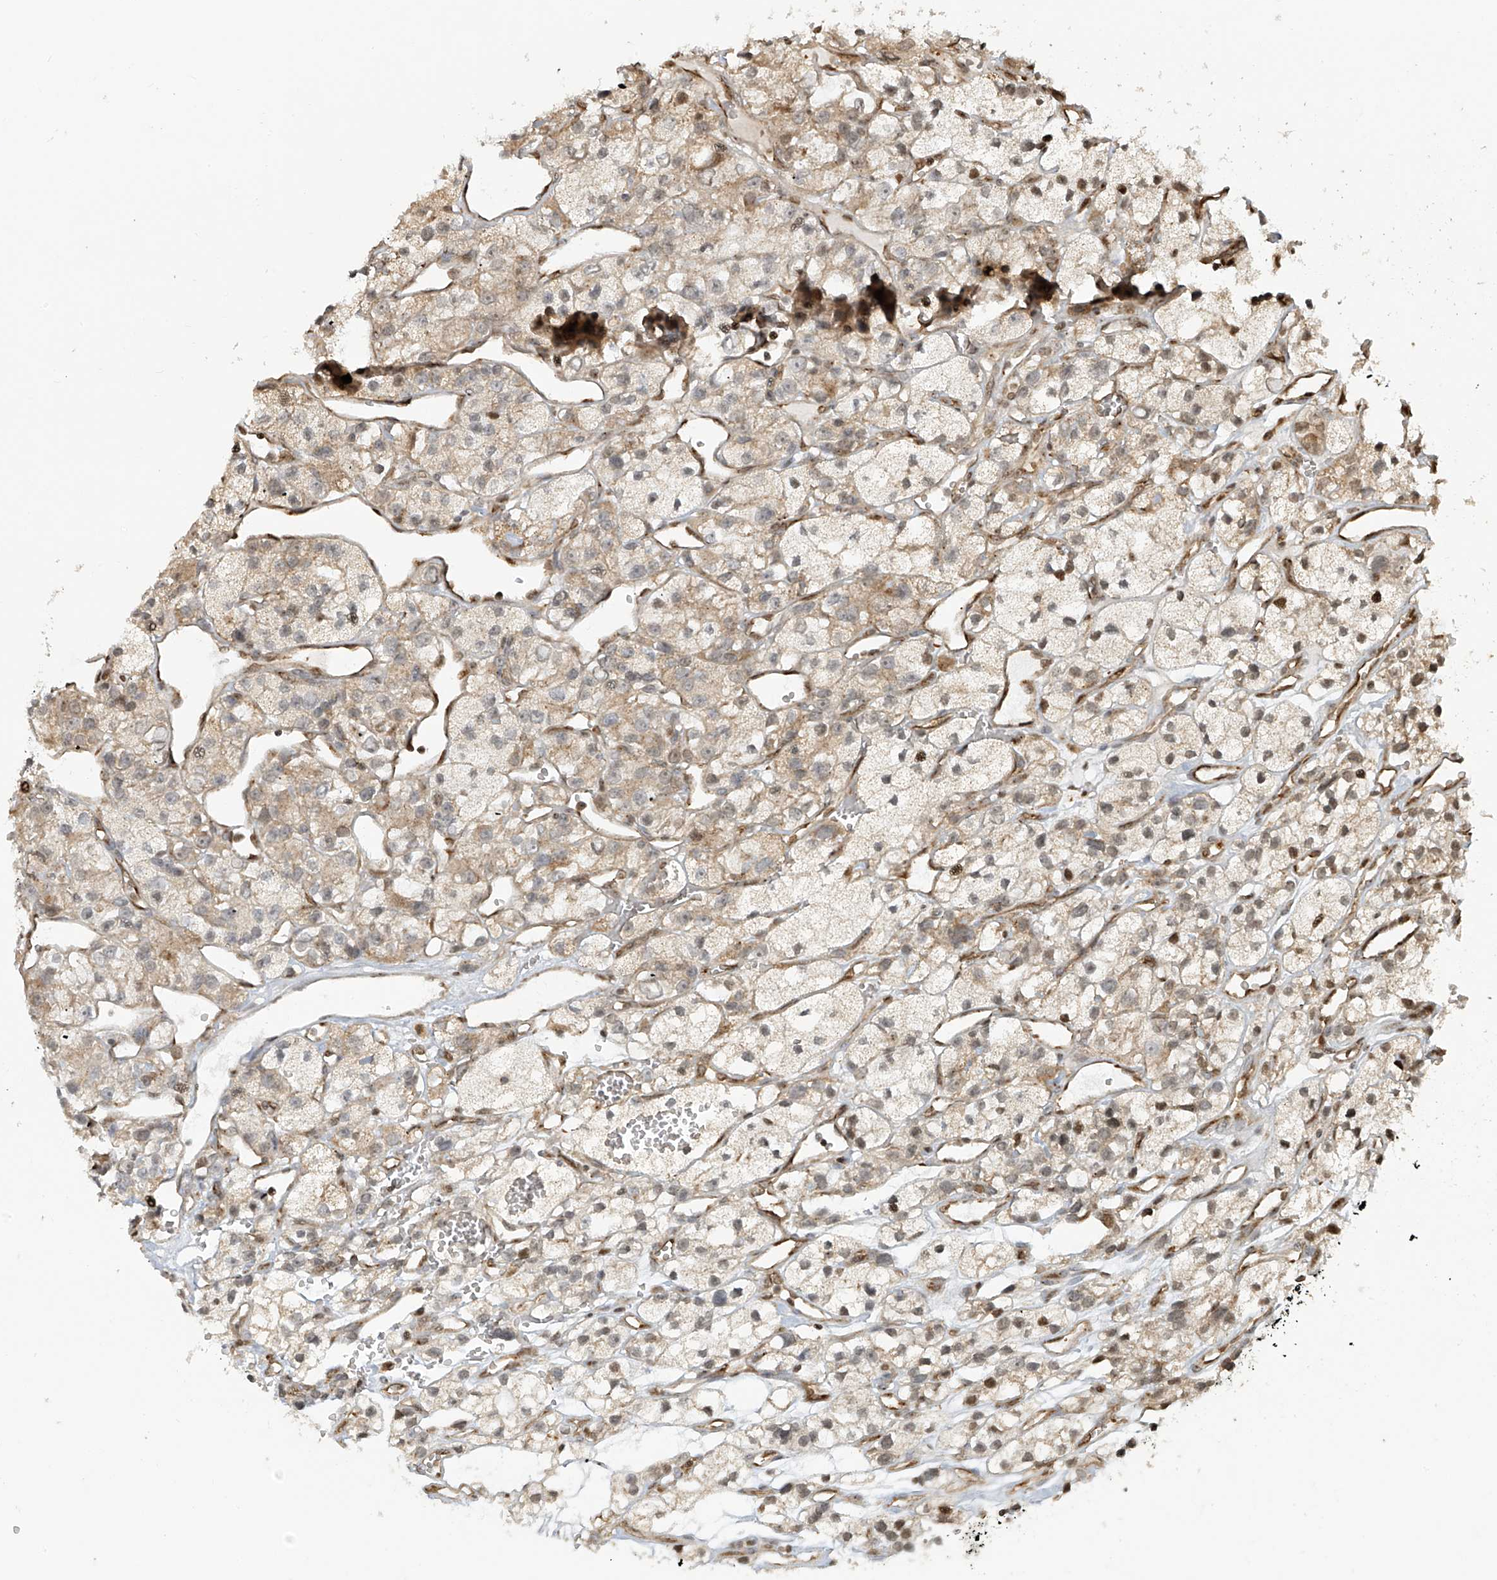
{"staining": {"intensity": "weak", "quantity": "<25%", "location": "cytoplasmic/membranous,nuclear"}, "tissue": "renal cancer", "cell_type": "Tumor cells", "image_type": "cancer", "snomed": [{"axis": "morphology", "description": "Adenocarcinoma, NOS"}, {"axis": "topography", "description": "Kidney"}], "caption": "Tumor cells show no significant protein positivity in renal cancer (adenocarcinoma).", "gene": "VMP1", "patient": {"sex": "female", "age": 57}}